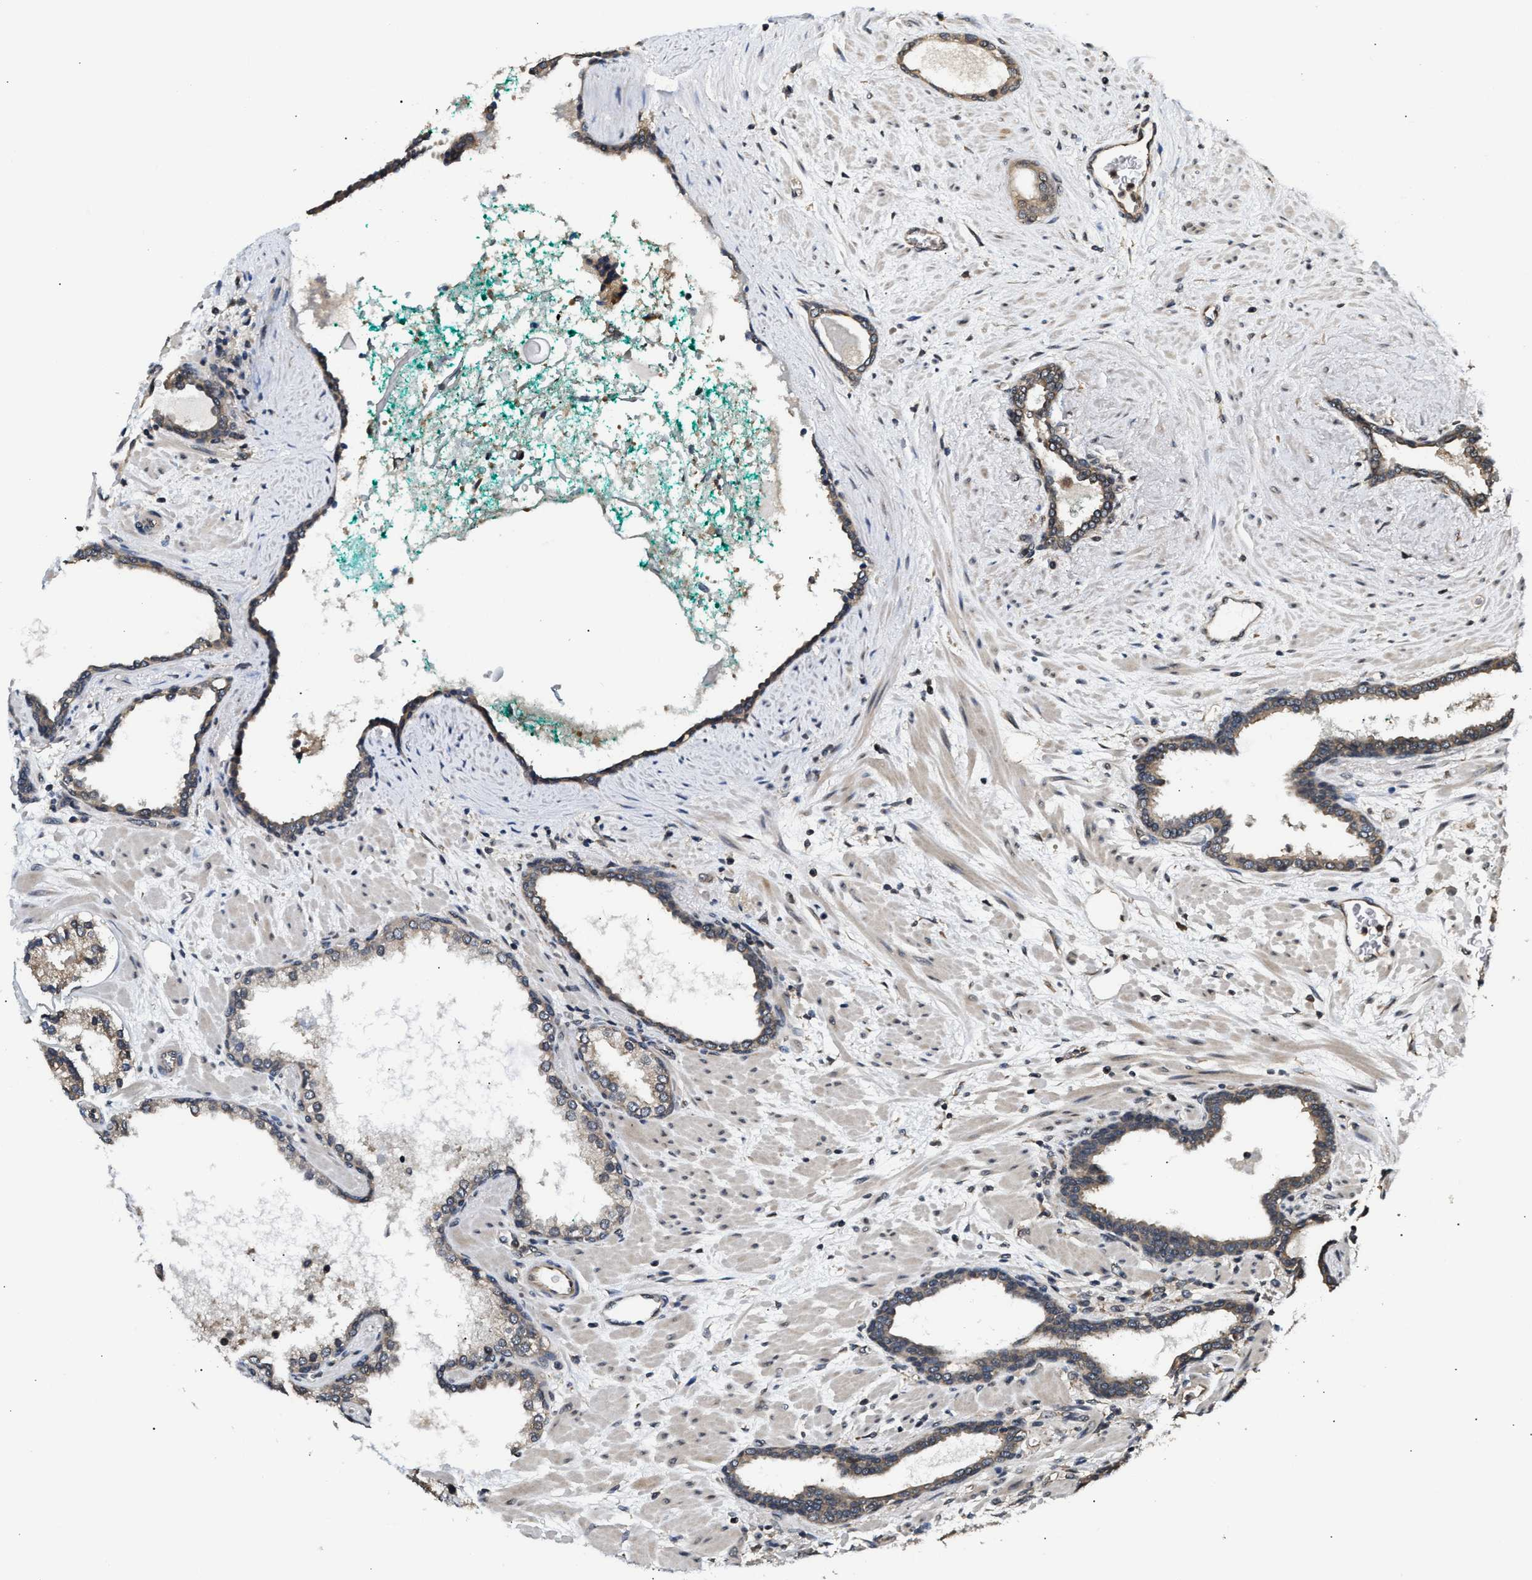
{"staining": {"intensity": "moderate", "quantity": ">75%", "location": "cytoplasmic/membranous"}, "tissue": "prostate cancer", "cell_type": "Tumor cells", "image_type": "cancer", "snomed": [{"axis": "morphology", "description": "Adenocarcinoma, Low grade"}, {"axis": "topography", "description": "Prostate"}], "caption": "Moderate cytoplasmic/membranous expression is identified in about >75% of tumor cells in prostate cancer.", "gene": "RAB29", "patient": {"sex": "male", "age": 63}}